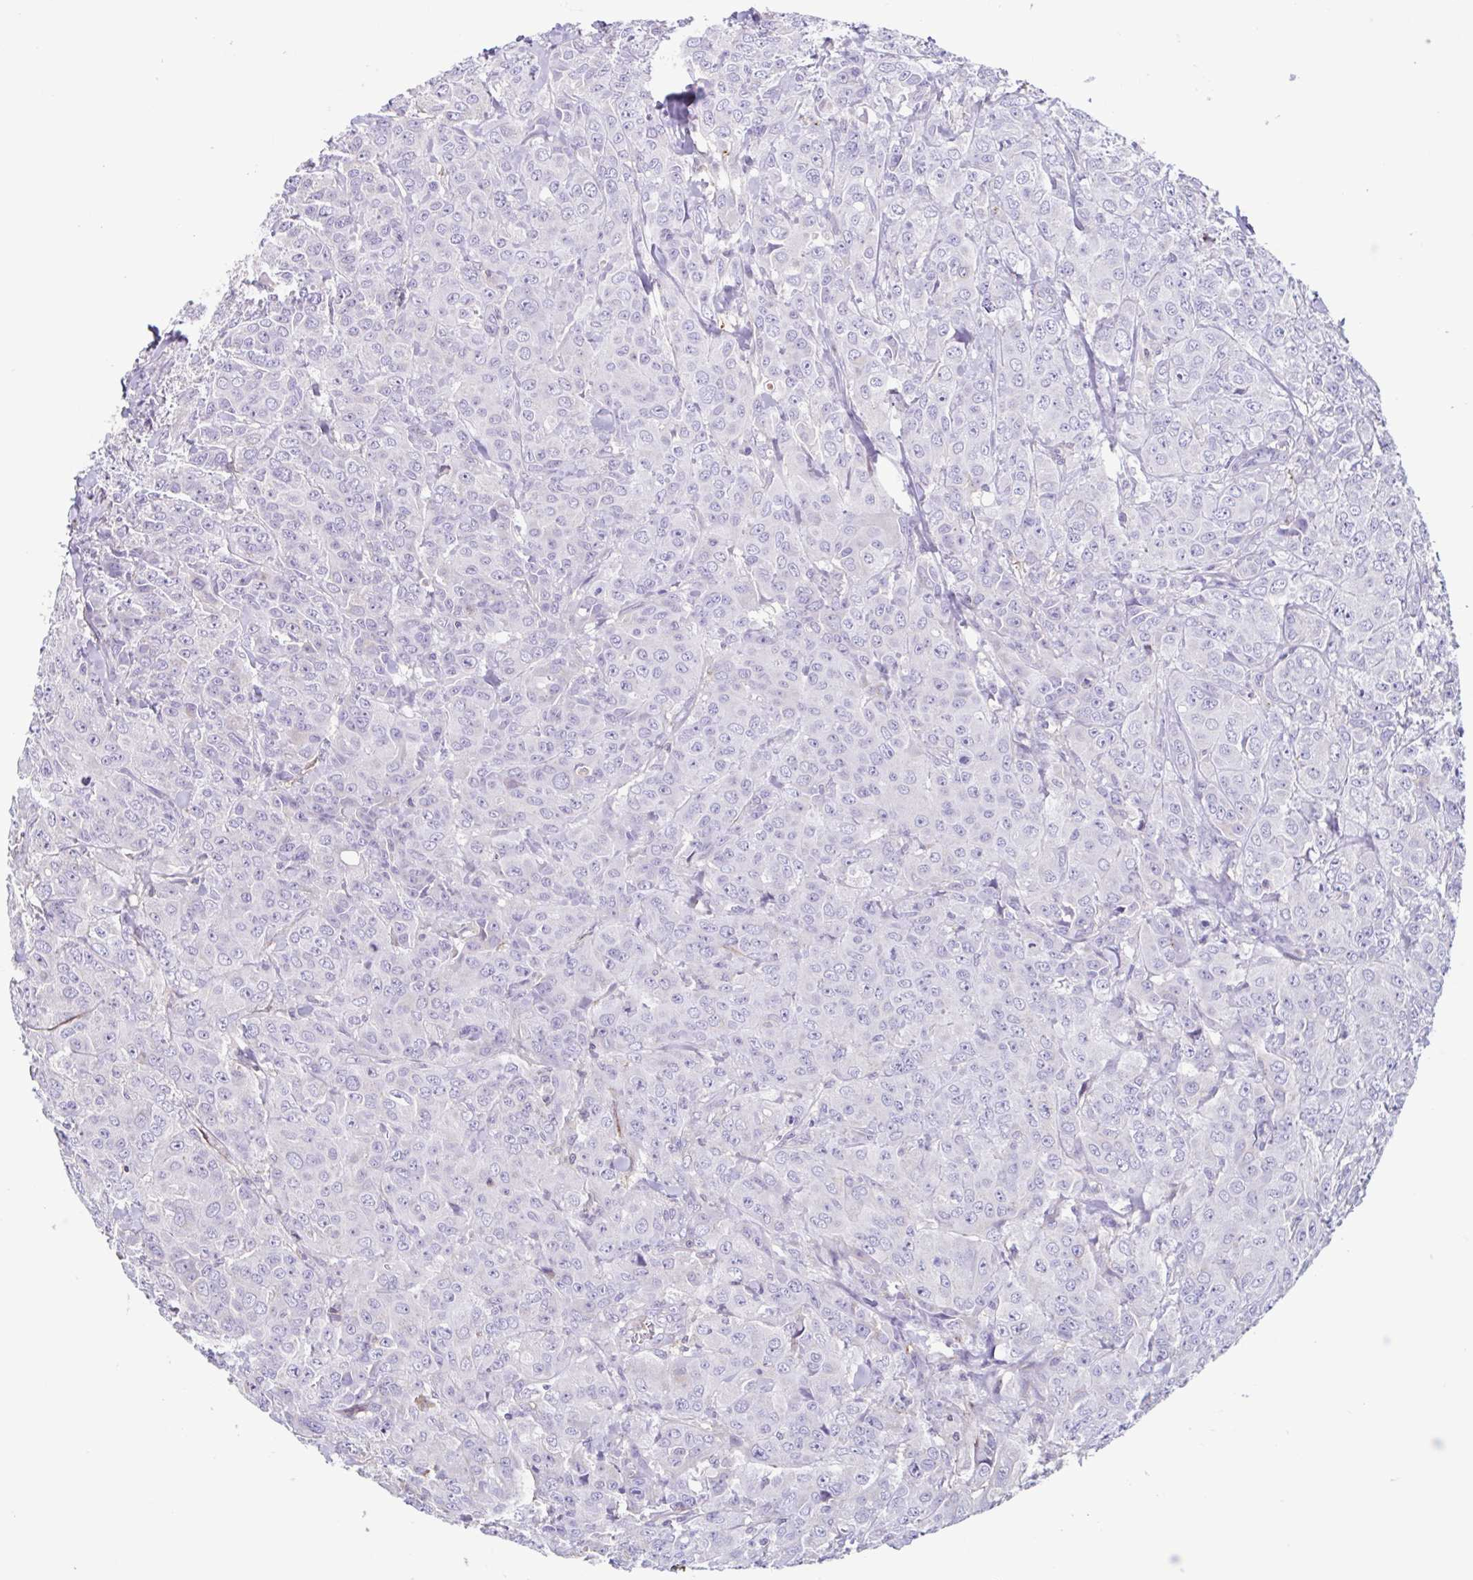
{"staining": {"intensity": "negative", "quantity": "none", "location": "none"}, "tissue": "breast cancer", "cell_type": "Tumor cells", "image_type": "cancer", "snomed": [{"axis": "morphology", "description": "Normal tissue, NOS"}, {"axis": "morphology", "description": "Duct carcinoma"}, {"axis": "topography", "description": "Breast"}], "caption": "There is no significant staining in tumor cells of breast cancer (infiltrating ductal carcinoma). Brightfield microscopy of immunohistochemistry stained with DAB (3,3'-diaminobenzidine) (brown) and hematoxylin (blue), captured at high magnification.", "gene": "ANXA10", "patient": {"sex": "female", "age": 43}}